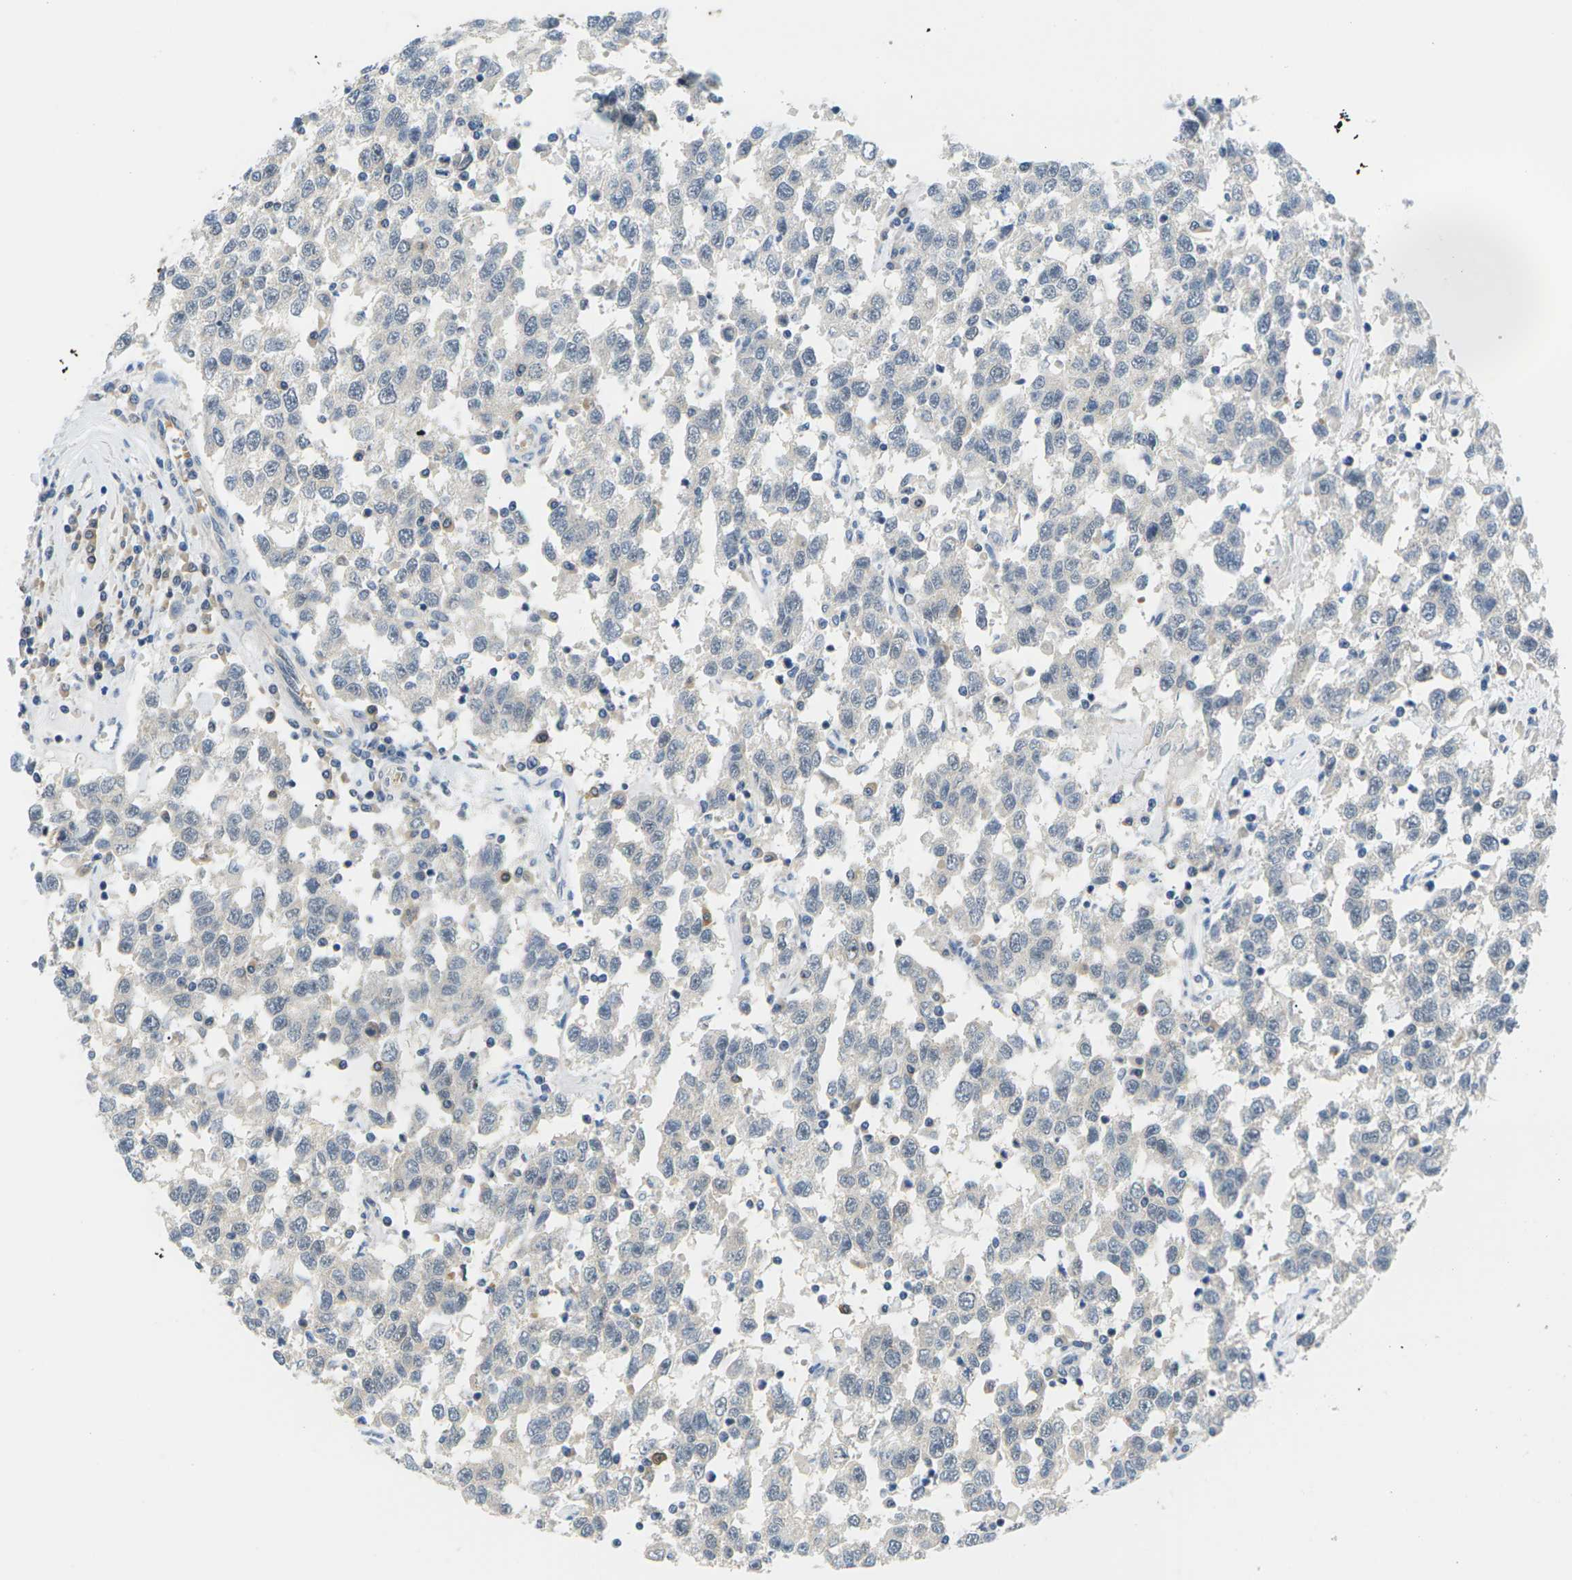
{"staining": {"intensity": "negative", "quantity": "none", "location": "none"}, "tissue": "testis cancer", "cell_type": "Tumor cells", "image_type": "cancer", "snomed": [{"axis": "morphology", "description": "Seminoma, NOS"}, {"axis": "topography", "description": "Testis"}], "caption": "Tumor cells are negative for brown protein staining in seminoma (testis). (Stains: DAB (3,3'-diaminobenzidine) immunohistochemistry (IHC) with hematoxylin counter stain, Microscopy: brightfield microscopy at high magnification).", "gene": "PSAT1", "patient": {"sex": "male", "age": 41}}